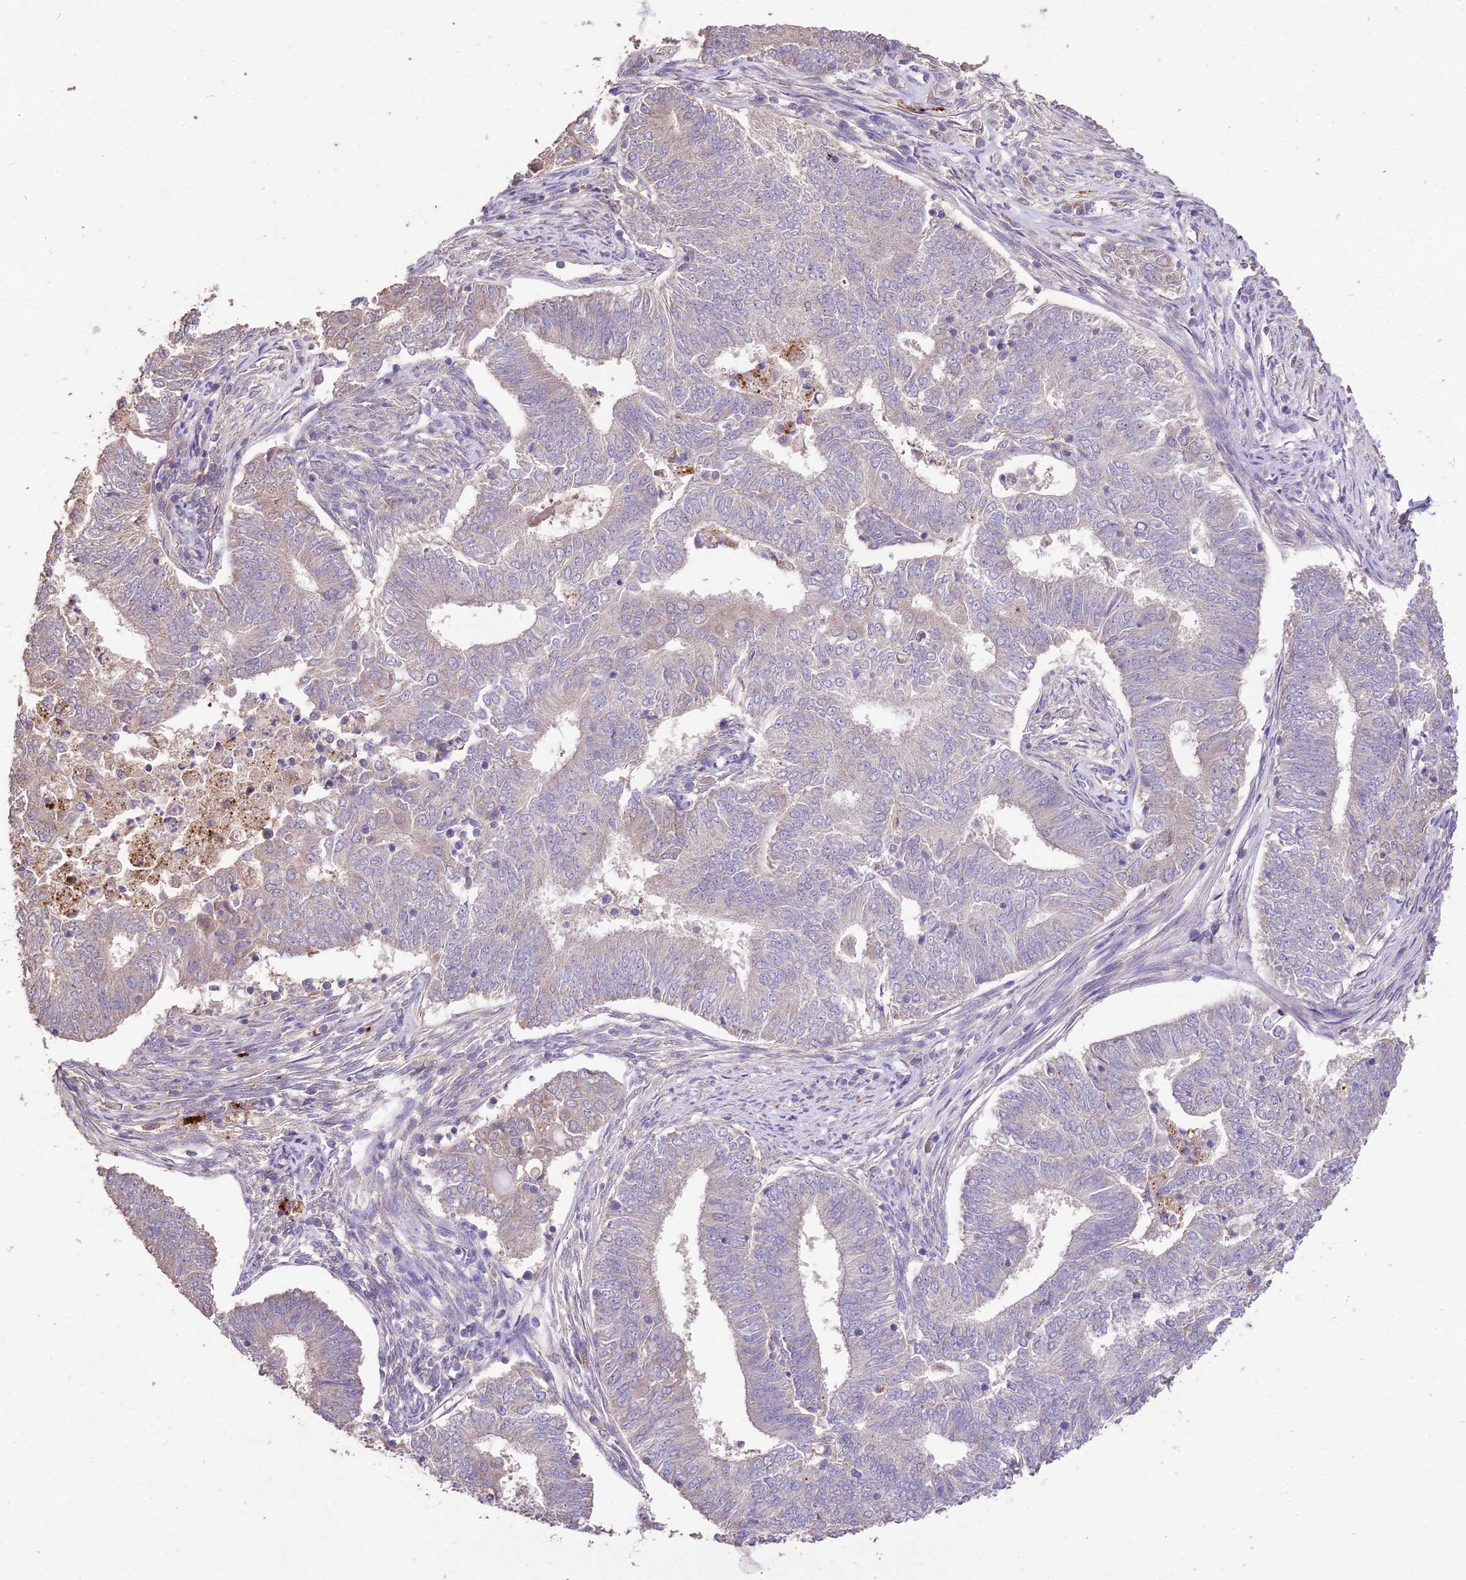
{"staining": {"intensity": "negative", "quantity": "none", "location": "none"}, "tissue": "endometrial cancer", "cell_type": "Tumor cells", "image_type": "cancer", "snomed": [{"axis": "morphology", "description": "Adenocarcinoma, NOS"}, {"axis": "topography", "description": "Endometrium"}], "caption": "An immunohistochemistry micrograph of adenocarcinoma (endometrial) is shown. There is no staining in tumor cells of adenocarcinoma (endometrial). (Immunohistochemistry, brightfield microscopy, high magnification).", "gene": "SDHD", "patient": {"sex": "female", "age": 62}}